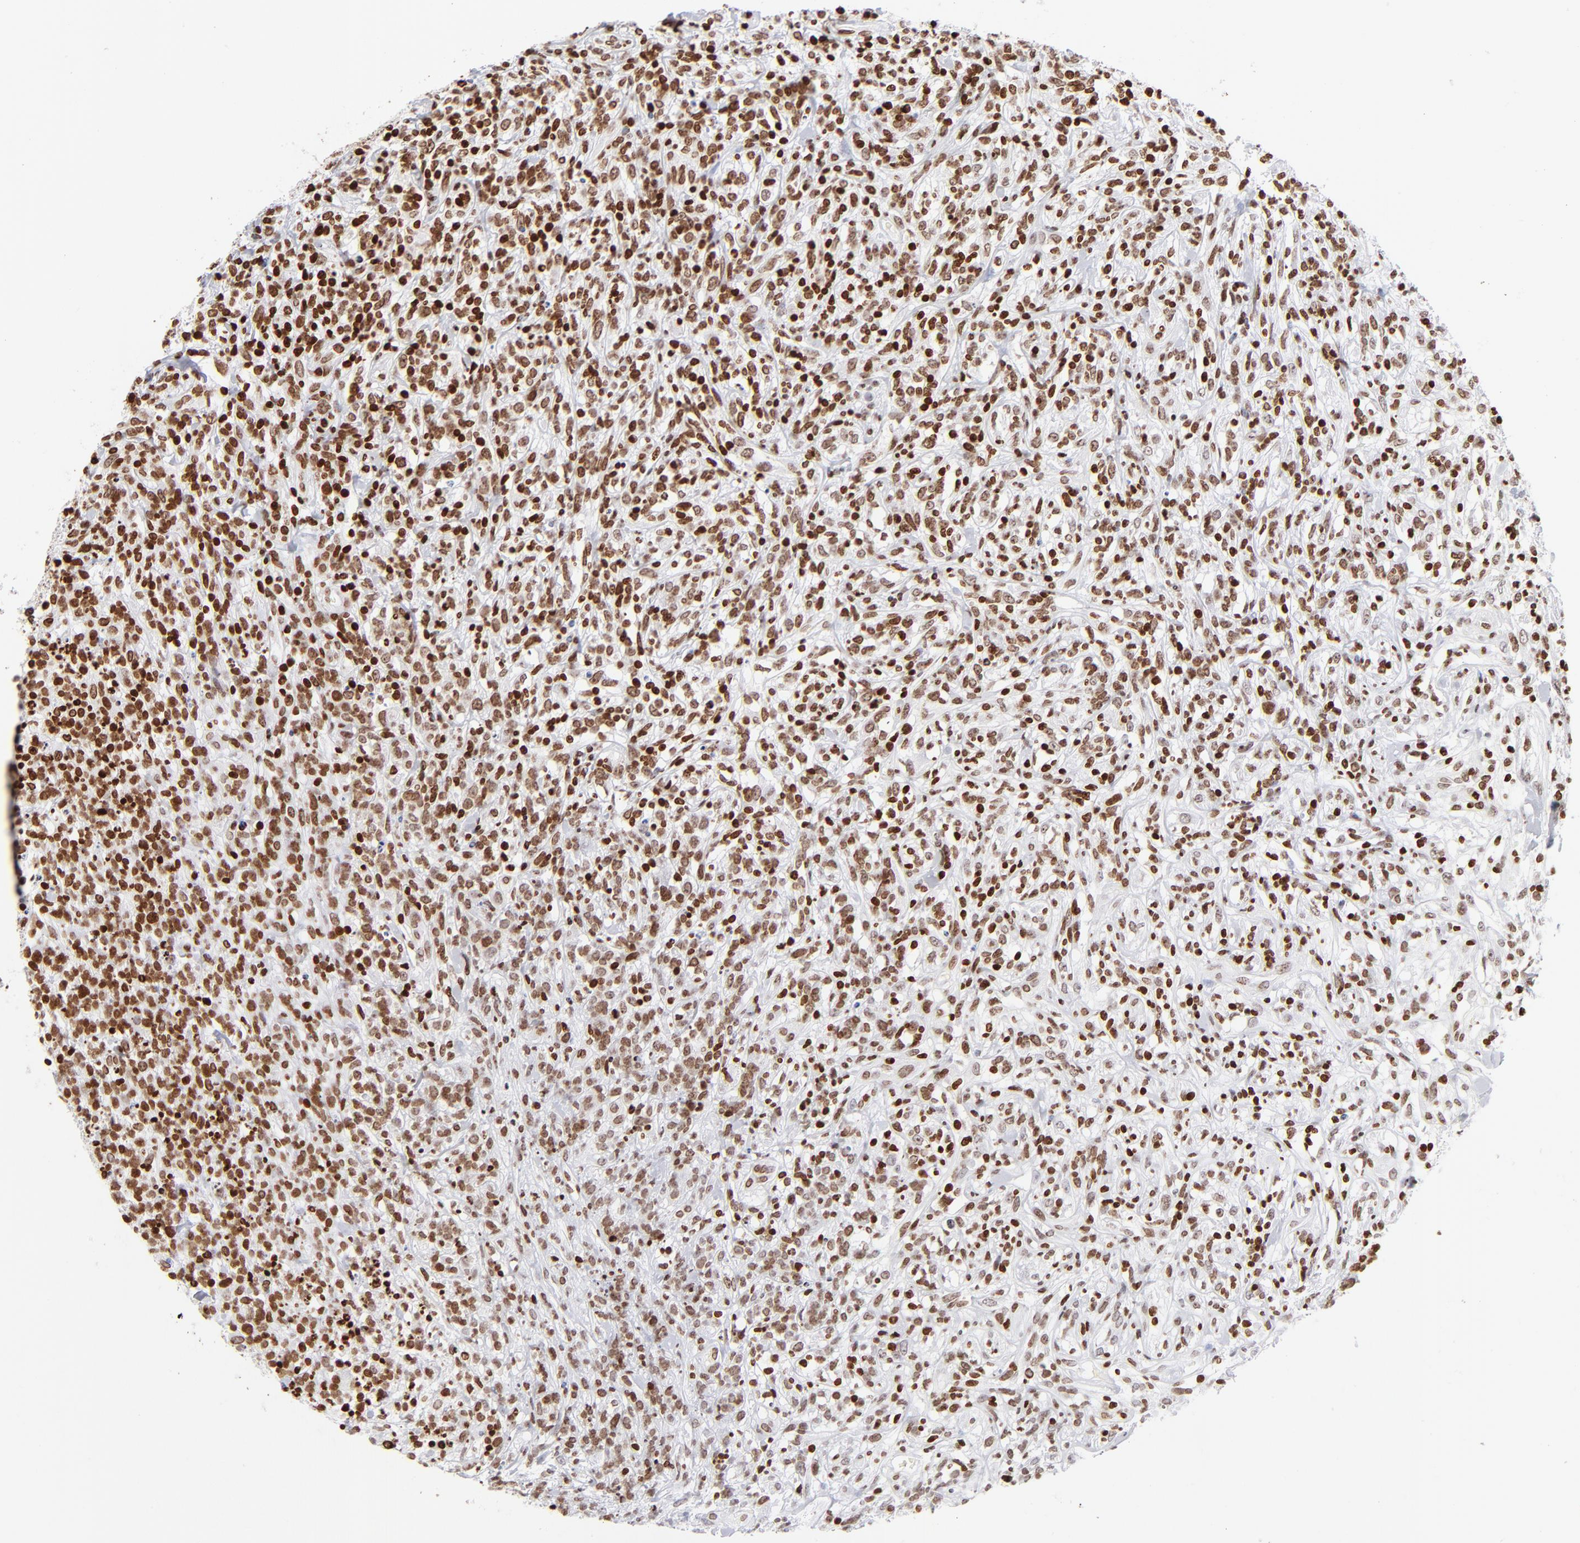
{"staining": {"intensity": "strong", "quantity": ">75%", "location": "nuclear"}, "tissue": "lymphoma", "cell_type": "Tumor cells", "image_type": "cancer", "snomed": [{"axis": "morphology", "description": "Malignant lymphoma, non-Hodgkin's type, High grade"}, {"axis": "topography", "description": "Lymph node"}], "caption": "The histopathology image shows staining of lymphoma, revealing strong nuclear protein expression (brown color) within tumor cells. (DAB (3,3'-diaminobenzidine) IHC with brightfield microscopy, high magnification).", "gene": "RTL4", "patient": {"sex": "female", "age": 73}}